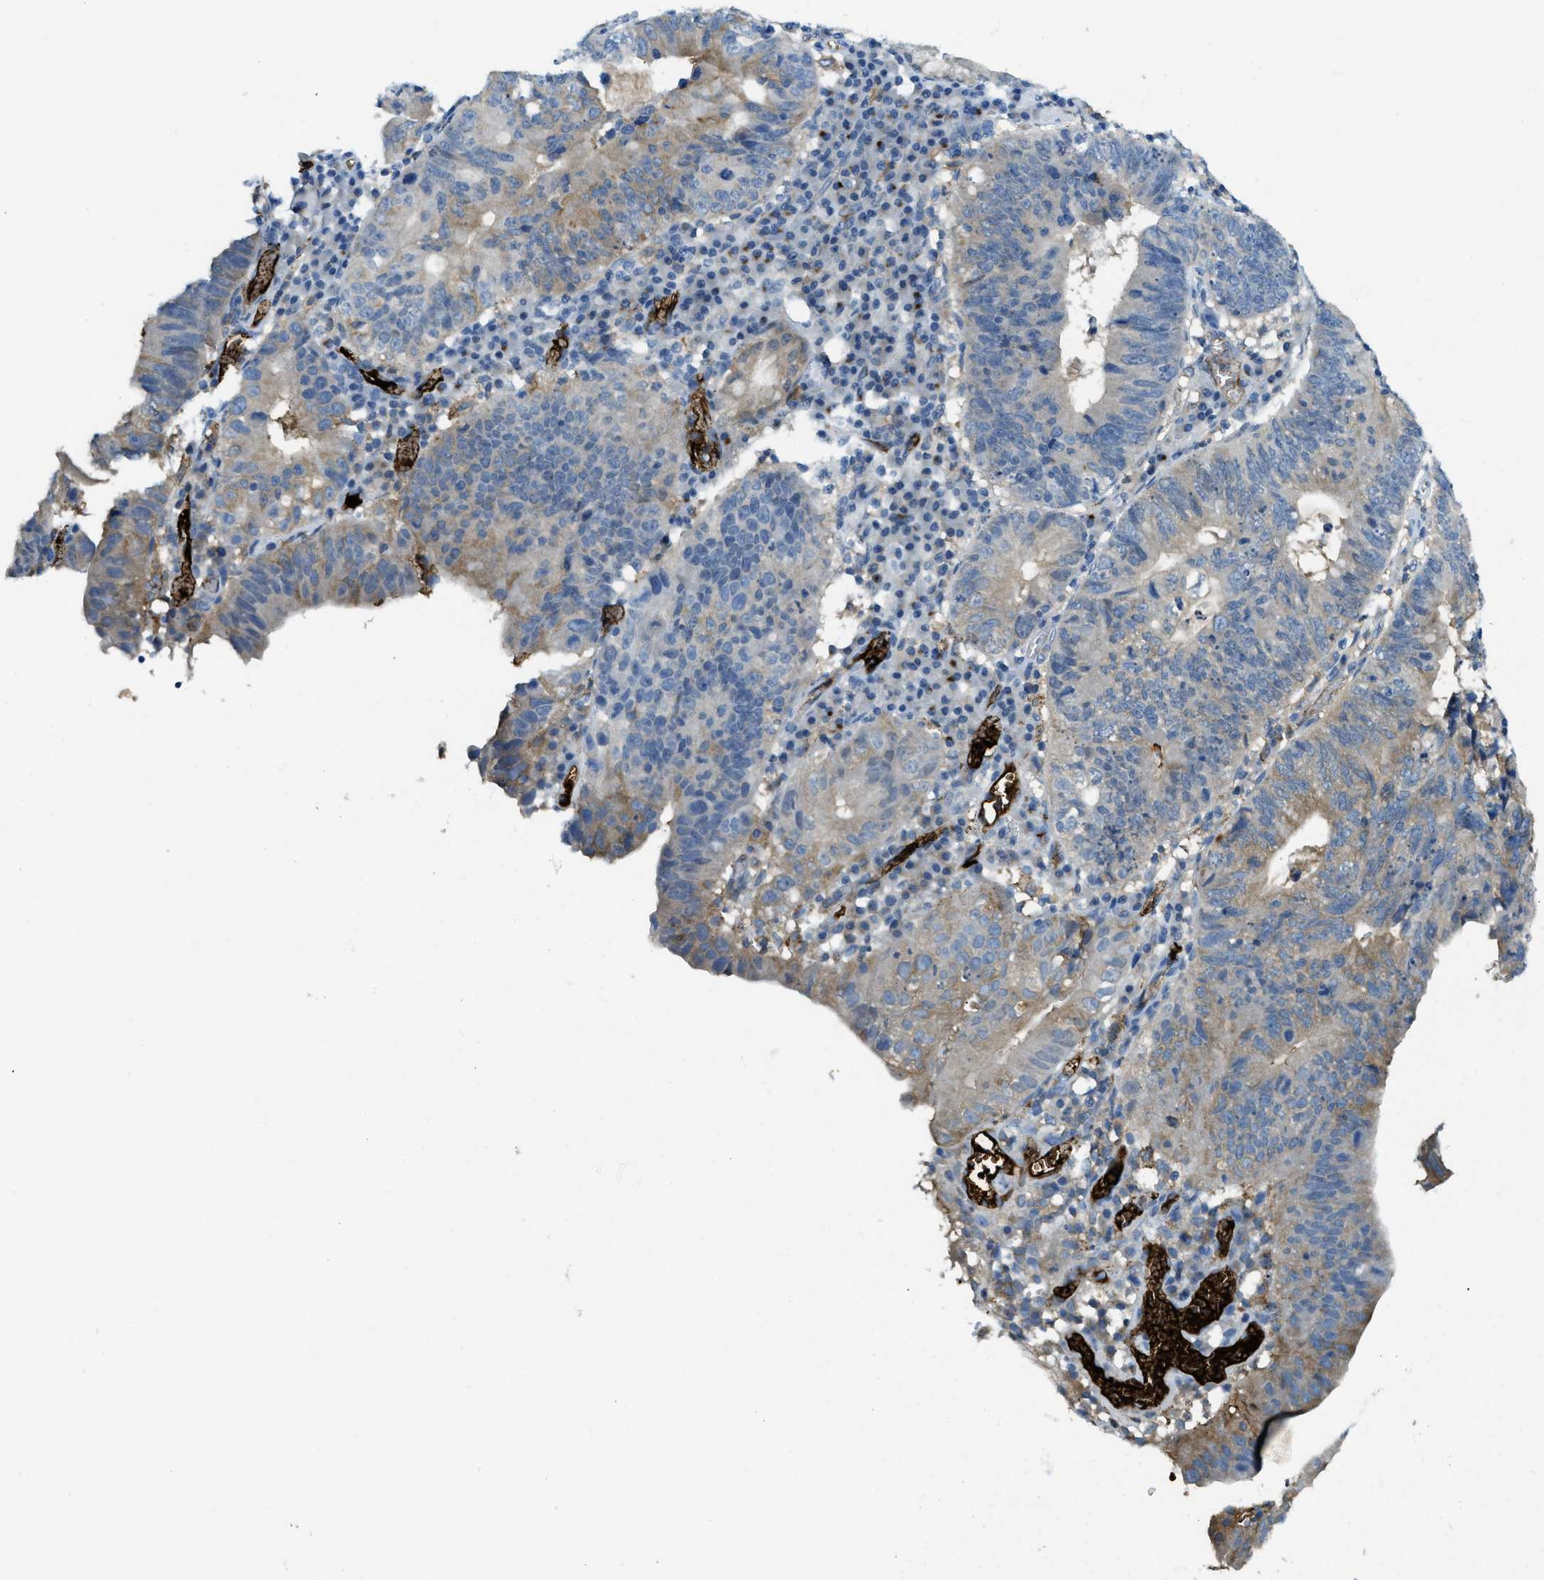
{"staining": {"intensity": "weak", "quantity": "<25%", "location": "cytoplasmic/membranous"}, "tissue": "stomach cancer", "cell_type": "Tumor cells", "image_type": "cancer", "snomed": [{"axis": "morphology", "description": "Adenocarcinoma, NOS"}, {"axis": "topography", "description": "Stomach"}], "caption": "Tumor cells show no significant protein staining in stomach adenocarcinoma.", "gene": "TRIM59", "patient": {"sex": "male", "age": 59}}